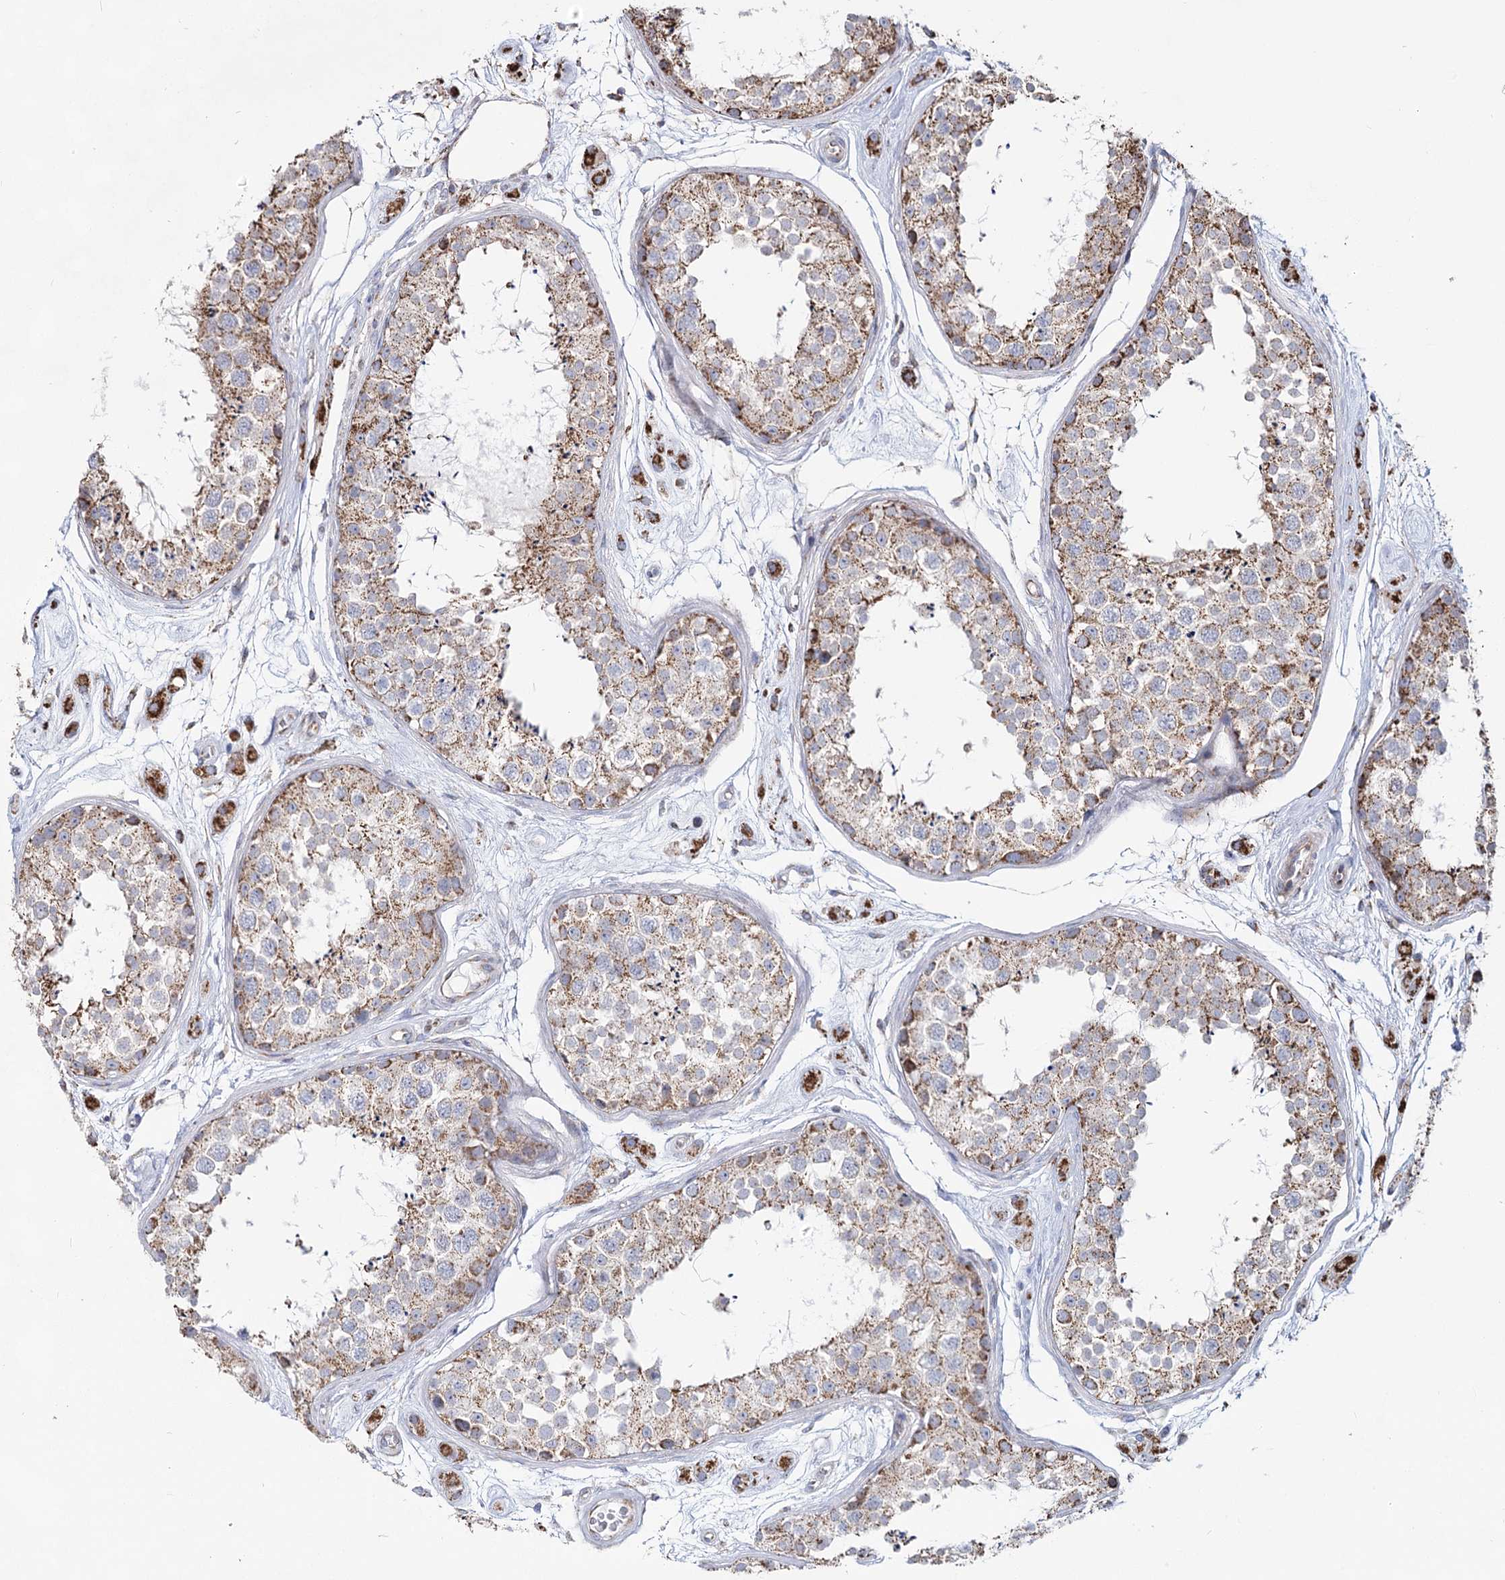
{"staining": {"intensity": "moderate", "quantity": "25%-75%", "location": "cytoplasmic/membranous"}, "tissue": "testis", "cell_type": "Cells in seminiferous ducts", "image_type": "normal", "snomed": [{"axis": "morphology", "description": "Normal tissue, NOS"}, {"axis": "topography", "description": "Testis"}], "caption": "Brown immunohistochemical staining in benign human testis demonstrates moderate cytoplasmic/membranous staining in approximately 25%-75% of cells in seminiferous ducts.", "gene": "CCDC73", "patient": {"sex": "male", "age": 25}}